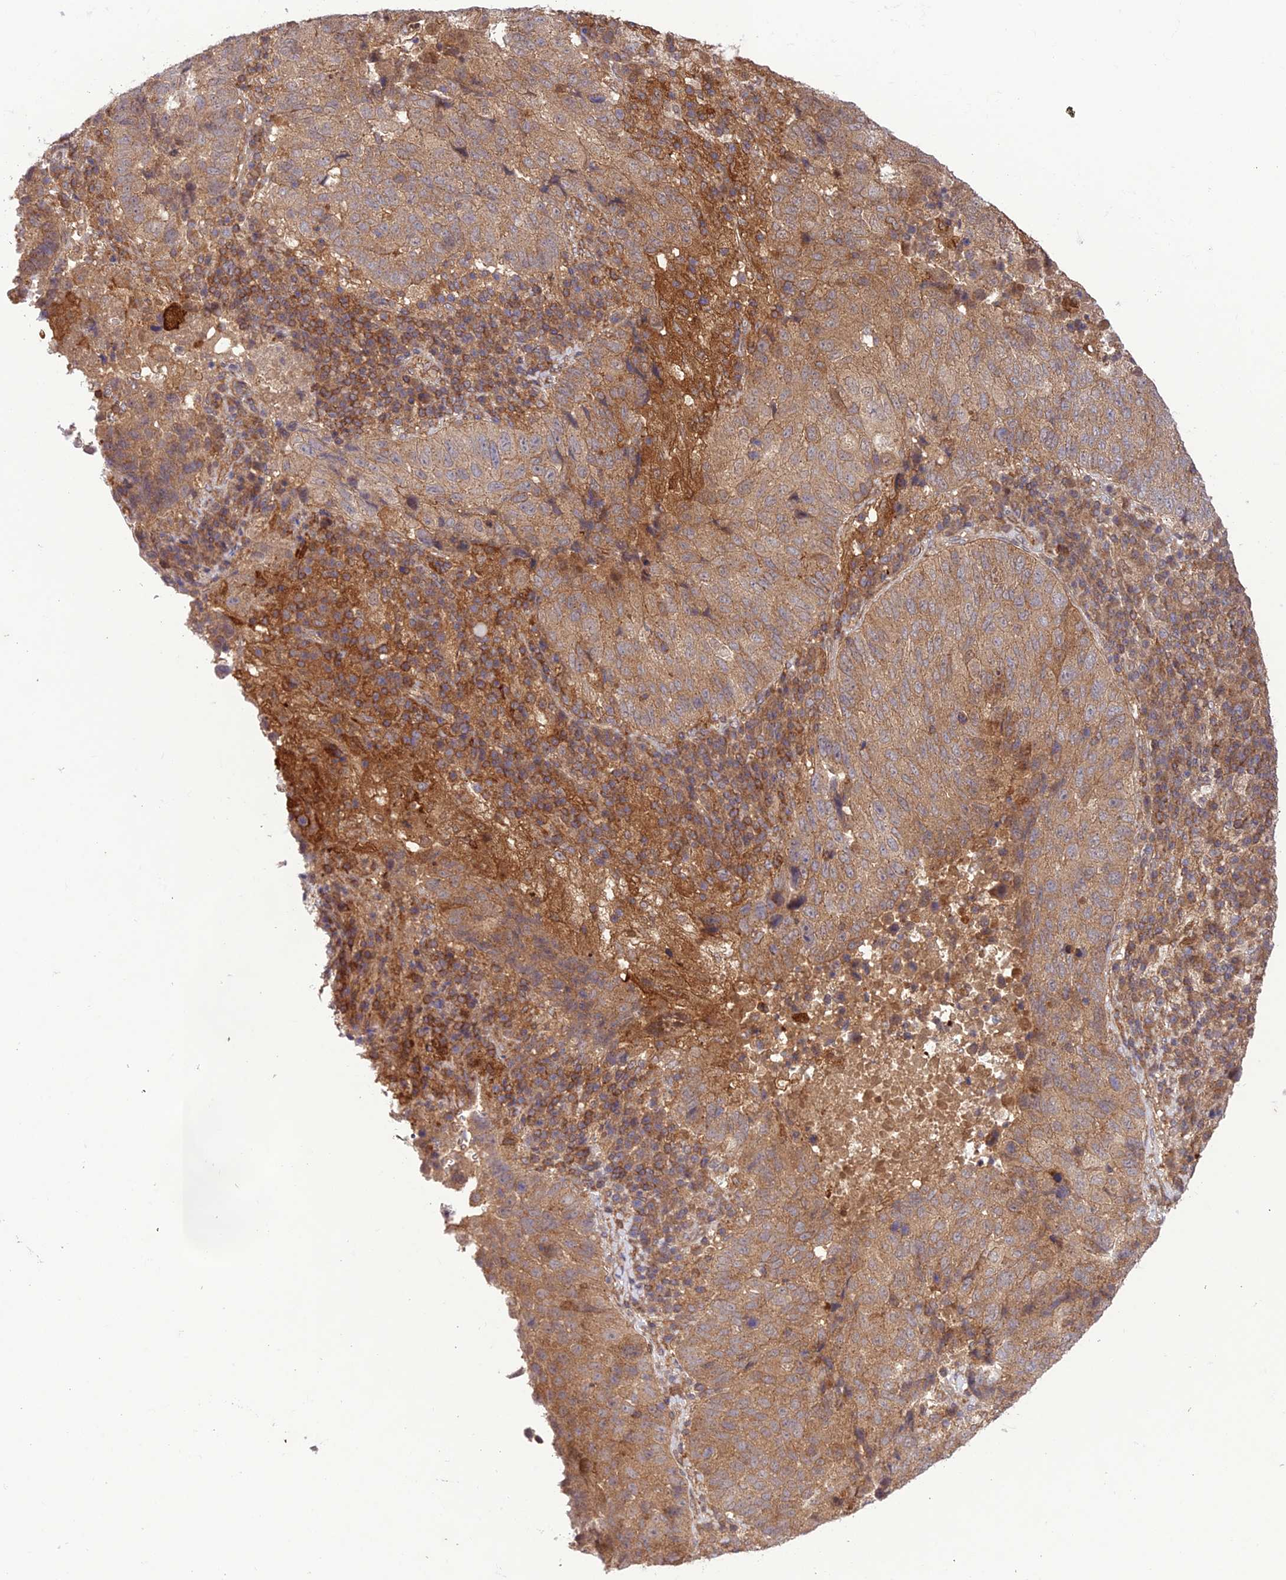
{"staining": {"intensity": "moderate", "quantity": ">75%", "location": "cytoplasmic/membranous"}, "tissue": "lung cancer", "cell_type": "Tumor cells", "image_type": "cancer", "snomed": [{"axis": "morphology", "description": "Squamous cell carcinoma, NOS"}, {"axis": "topography", "description": "Lung"}], "caption": "High-power microscopy captured an immunohistochemistry image of lung cancer (squamous cell carcinoma), revealing moderate cytoplasmic/membranous staining in about >75% of tumor cells.", "gene": "FCHSD1", "patient": {"sex": "male", "age": 73}}